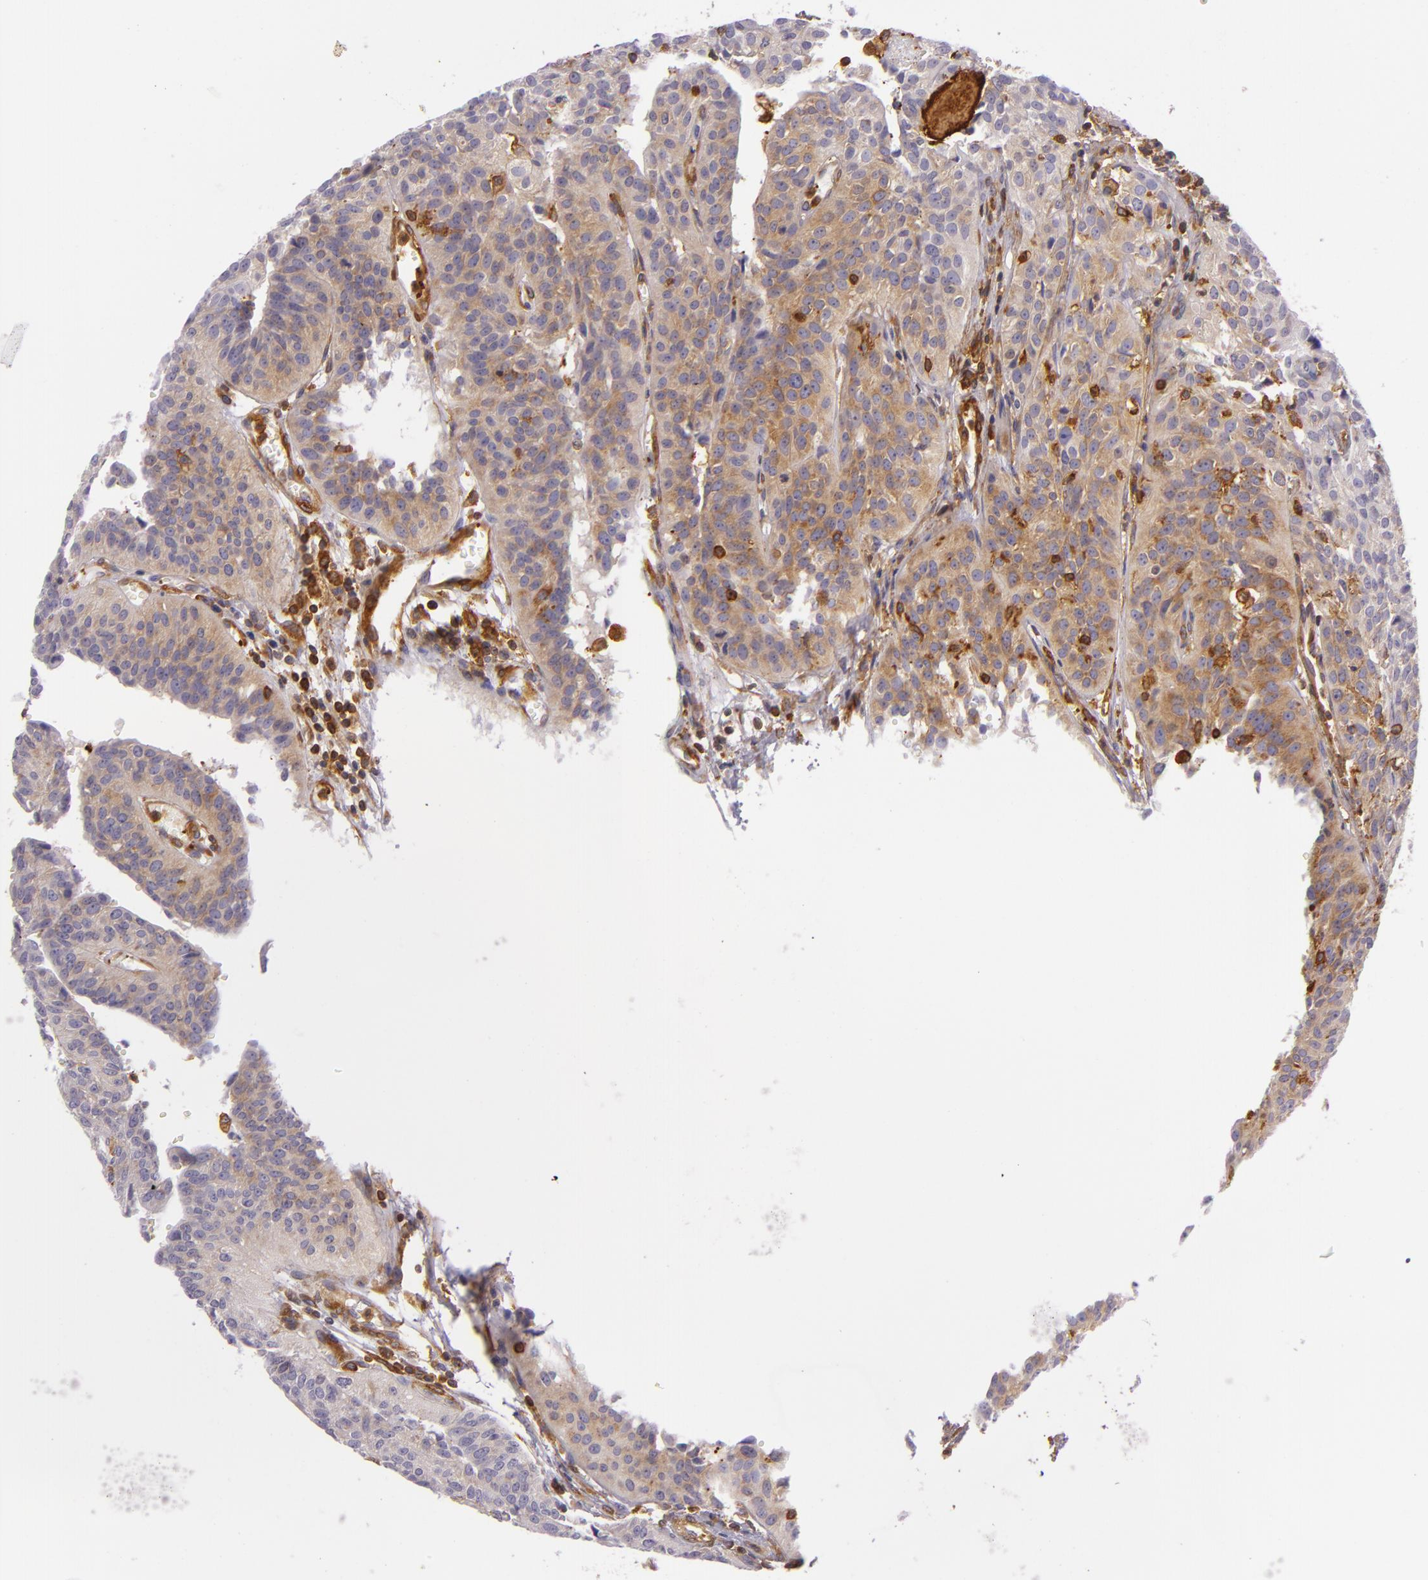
{"staining": {"intensity": "moderate", "quantity": ">75%", "location": "cytoplasmic/membranous"}, "tissue": "urothelial cancer", "cell_type": "Tumor cells", "image_type": "cancer", "snomed": [{"axis": "morphology", "description": "Urothelial carcinoma, High grade"}, {"axis": "topography", "description": "Urinary bladder"}], "caption": "Immunohistochemistry micrograph of urothelial carcinoma (high-grade) stained for a protein (brown), which demonstrates medium levels of moderate cytoplasmic/membranous staining in approximately >75% of tumor cells.", "gene": "TLN1", "patient": {"sex": "male", "age": 56}}